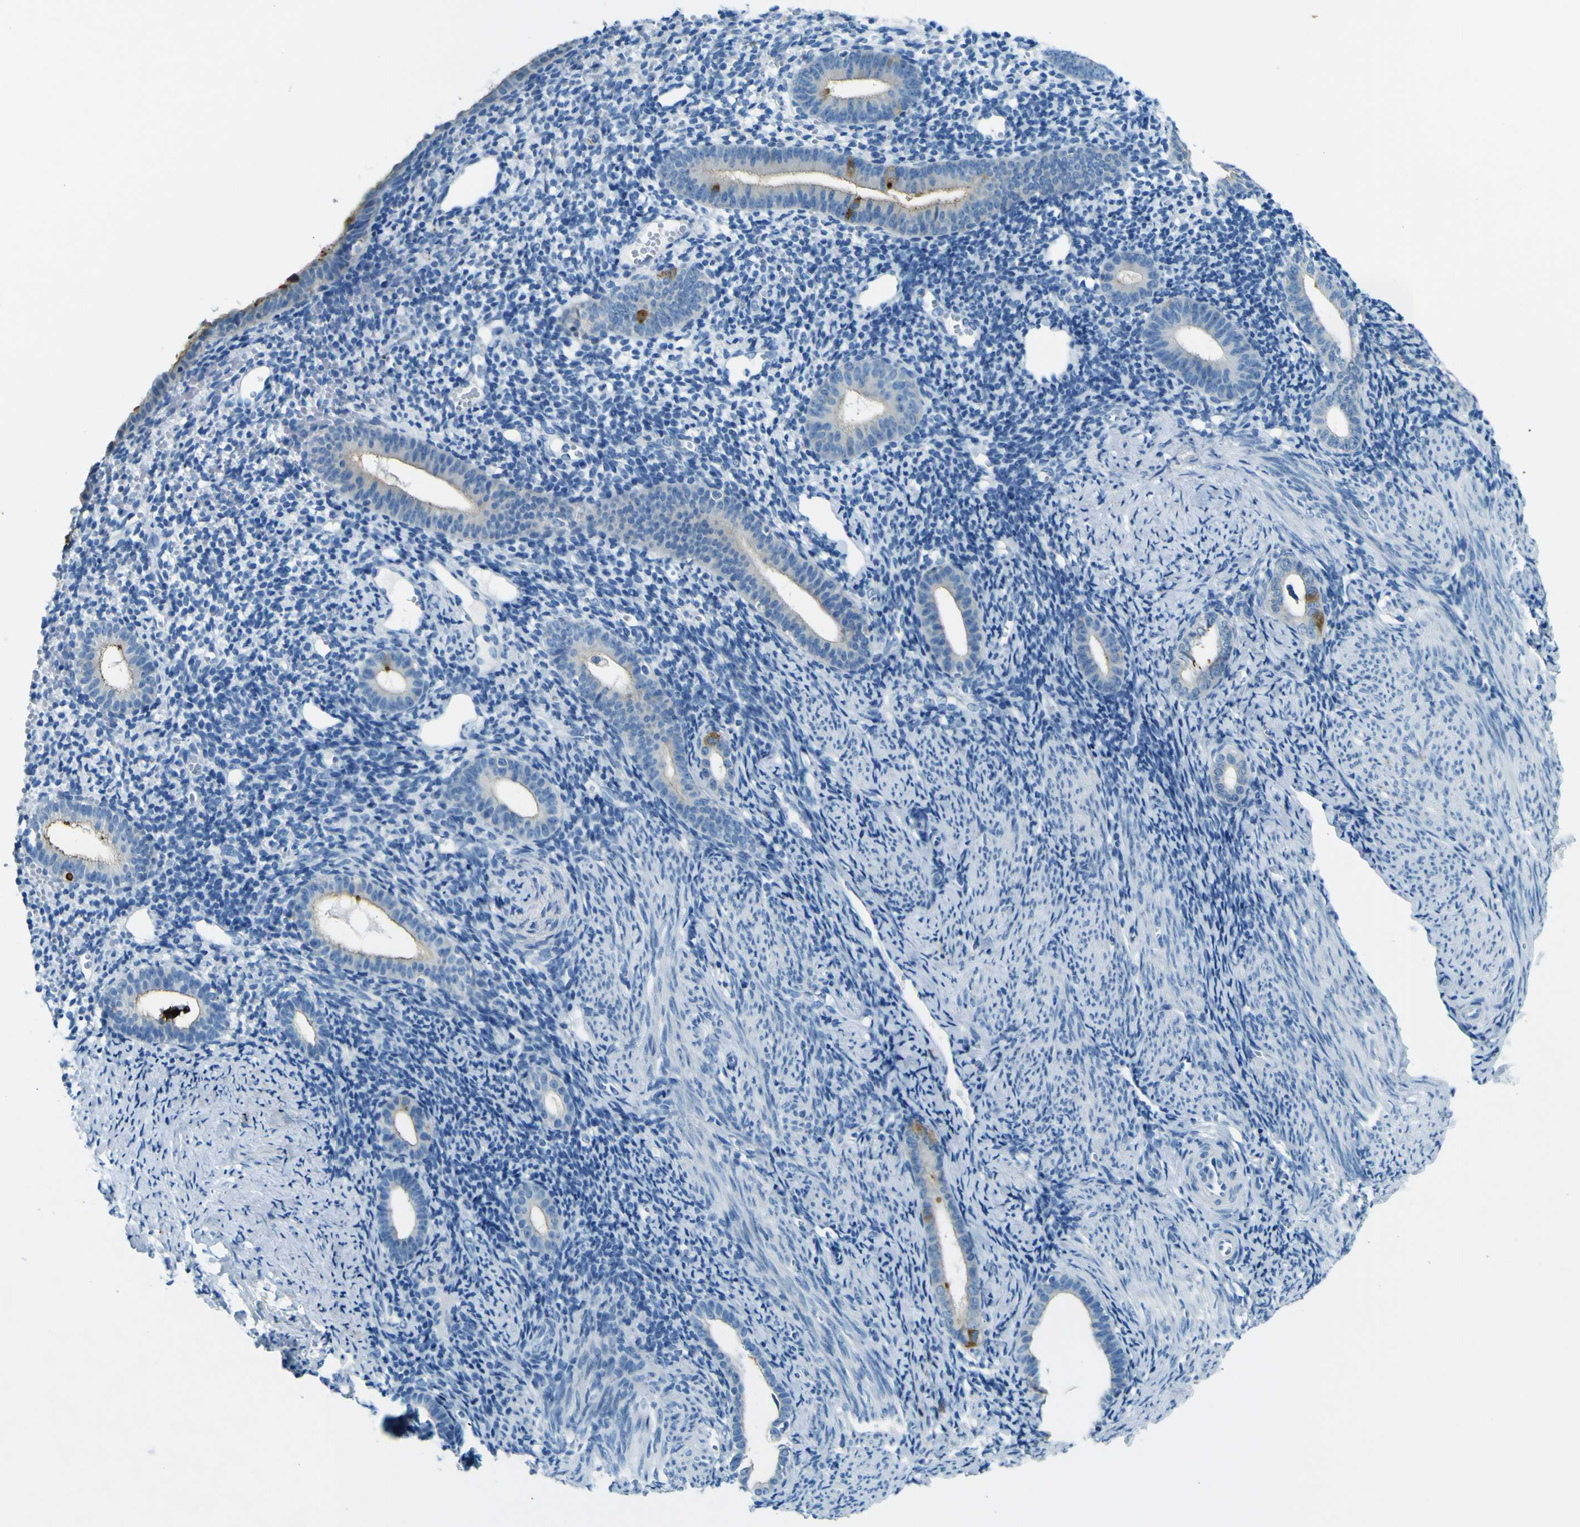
{"staining": {"intensity": "negative", "quantity": "none", "location": "none"}, "tissue": "endometrium", "cell_type": "Cells in endometrial stroma", "image_type": "normal", "snomed": [{"axis": "morphology", "description": "Normal tissue, NOS"}, {"axis": "topography", "description": "Endometrium"}], "caption": "DAB immunohistochemical staining of benign human endometrium exhibits no significant staining in cells in endometrial stroma.", "gene": "SORCS1", "patient": {"sex": "female", "age": 50}}